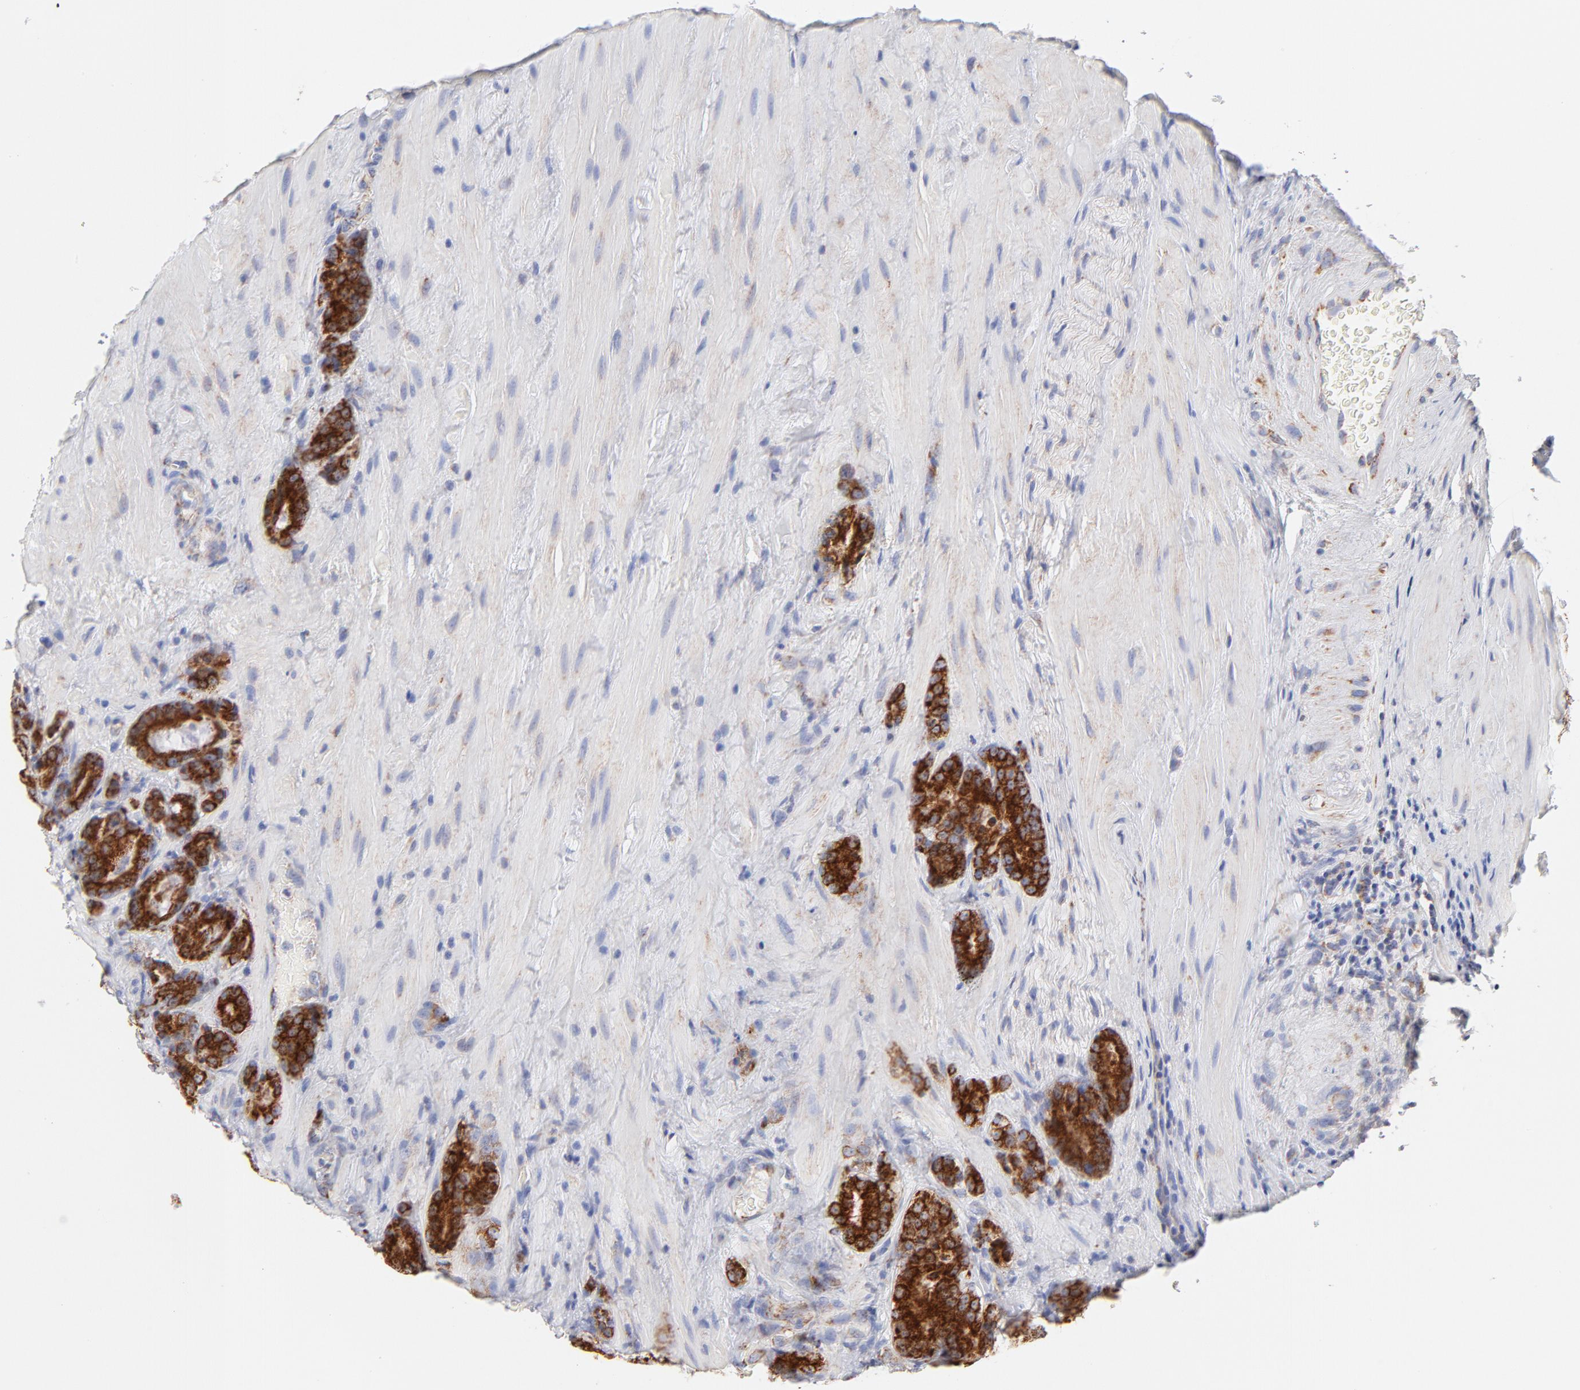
{"staining": {"intensity": "strong", "quantity": ">75%", "location": "cytoplasmic/membranous"}, "tissue": "prostate cancer", "cell_type": "Tumor cells", "image_type": "cancer", "snomed": [{"axis": "morphology", "description": "Adenocarcinoma, High grade"}, {"axis": "topography", "description": "Prostate"}], "caption": "Tumor cells display high levels of strong cytoplasmic/membranous expression in approximately >75% of cells in prostate cancer (high-grade adenocarcinoma).", "gene": "TIMM8A", "patient": {"sex": "male", "age": 70}}